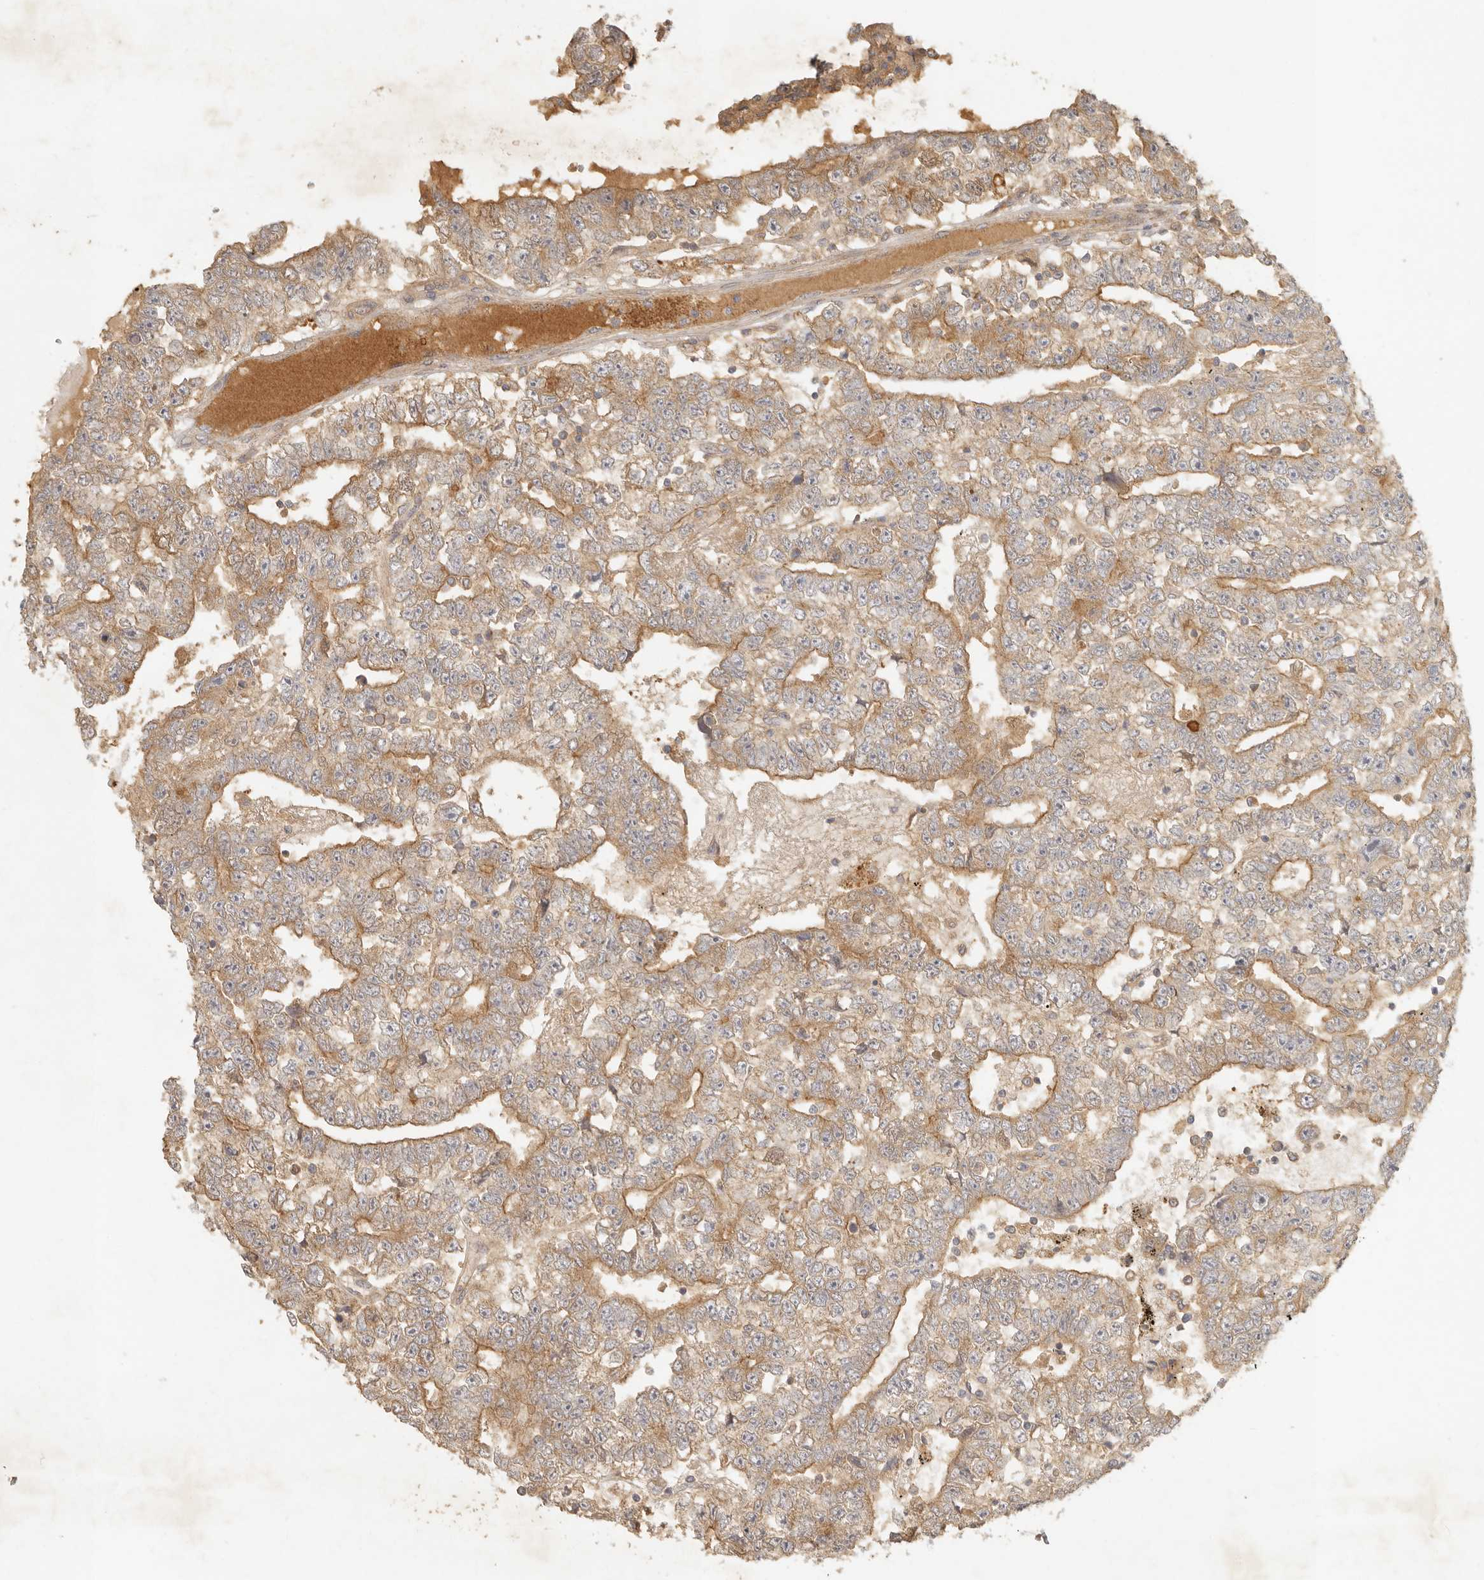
{"staining": {"intensity": "moderate", "quantity": ">75%", "location": "cytoplasmic/membranous"}, "tissue": "testis cancer", "cell_type": "Tumor cells", "image_type": "cancer", "snomed": [{"axis": "morphology", "description": "Carcinoma, Embryonal, NOS"}, {"axis": "topography", "description": "Testis"}], "caption": "Testis cancer (embryonal carcinoma) was stained to show a protein in brown. There is medium levels of moderate cytoplasmic/membranous staining in about >75% of tumor cells.", "gene": "VIPR1", "patient": {"sex": "male", "age": 25}}